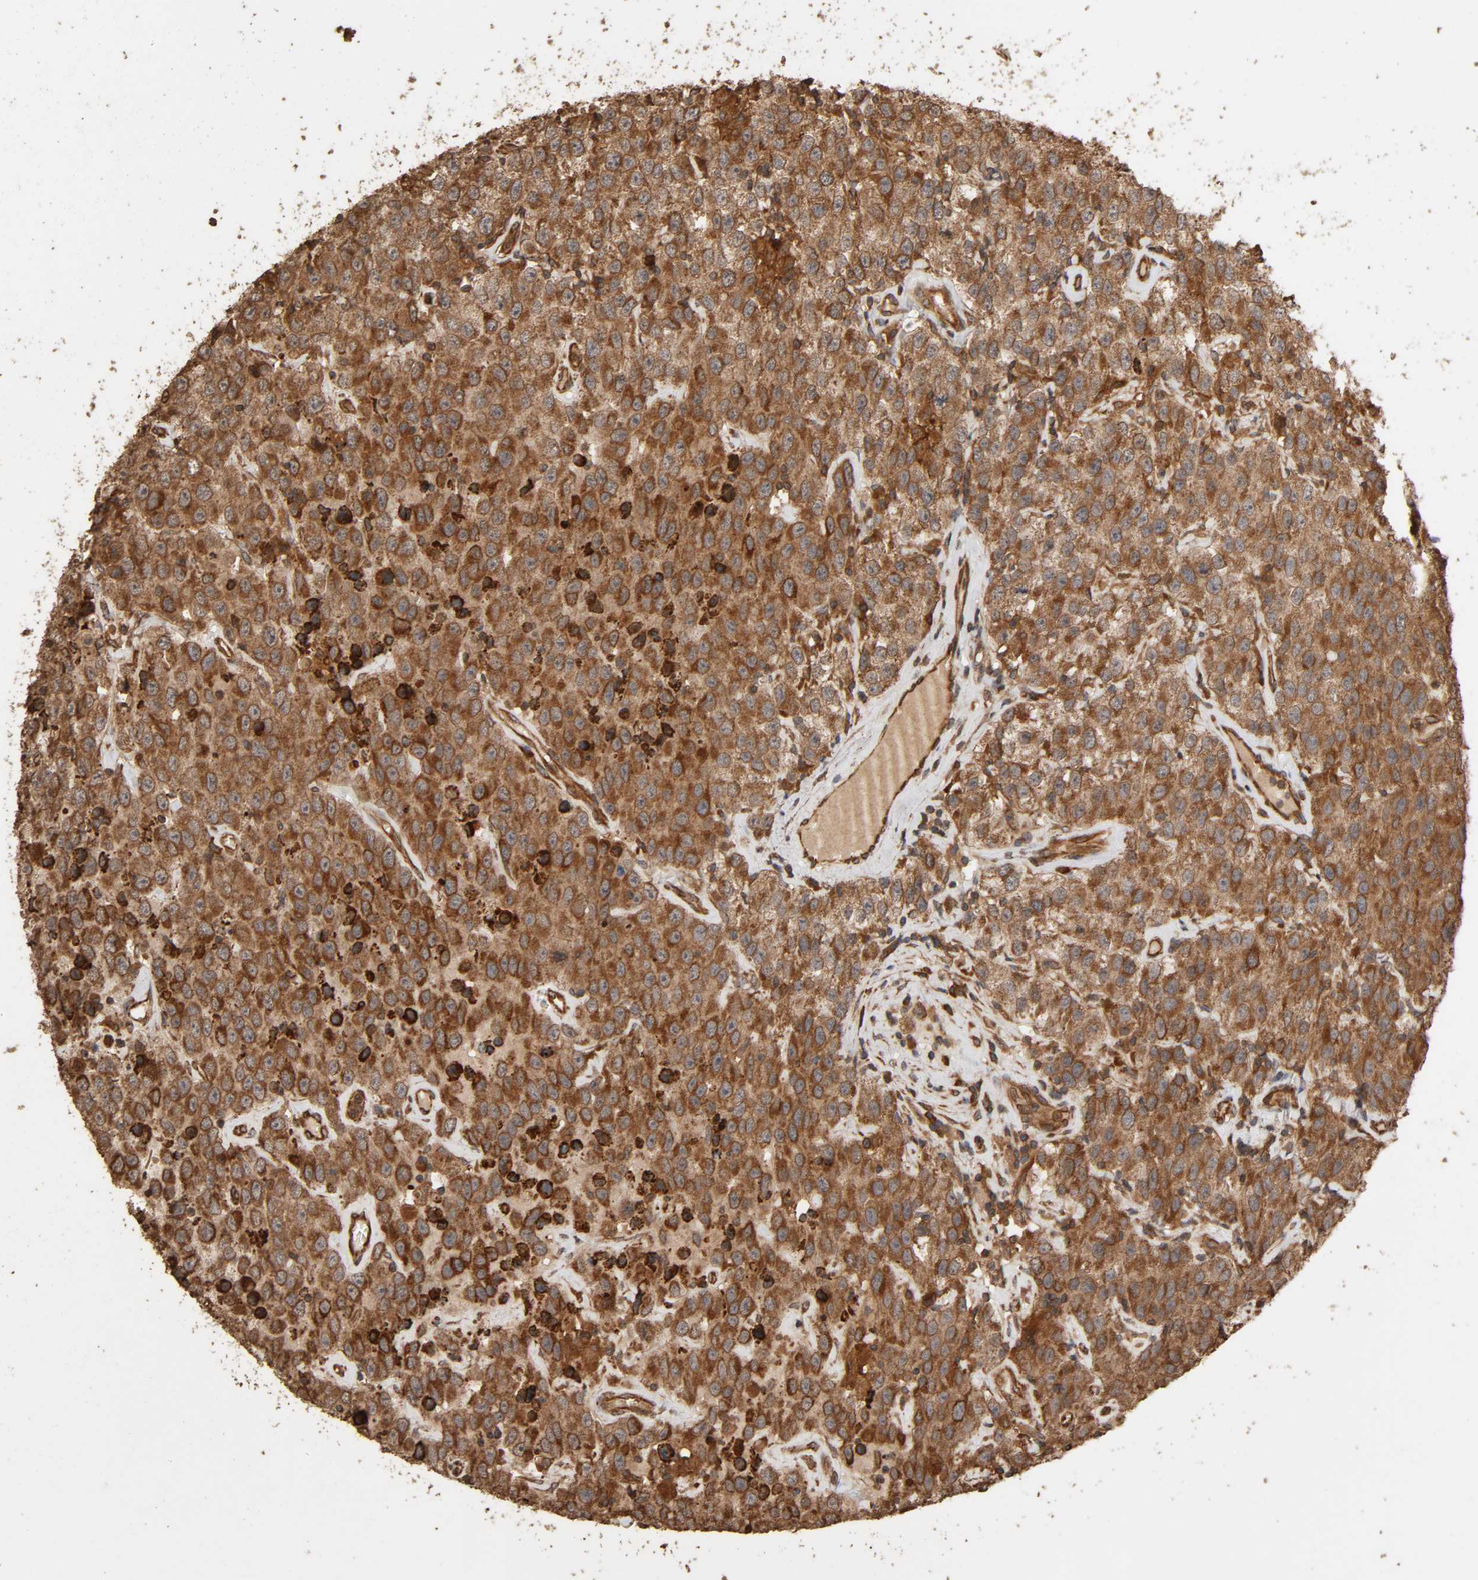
{"staining": {"intensity": "strong", "quantity": "<25%", "location": "cytoplasmic/membranous"}, "tissue": "testis cancer", "cell_type": "Tumor cells", "image_type": "cancer", "snomed": [{"axis": "morphology", "description": "Seminoma, NOS"}, {"axis": "topography", "description": "Testis"}], "caption": "Seminoma (testis) stained with IHC shows strong cytoplasmic/membranous staining in about <25% of tumor cells. (DAB (3,3'-diaminobenzidine) IHC, brown staining for protein, blue staining for nuclei).", "gene": "RPS6KA6", "patient": {"sex": "male", "age": 52}}